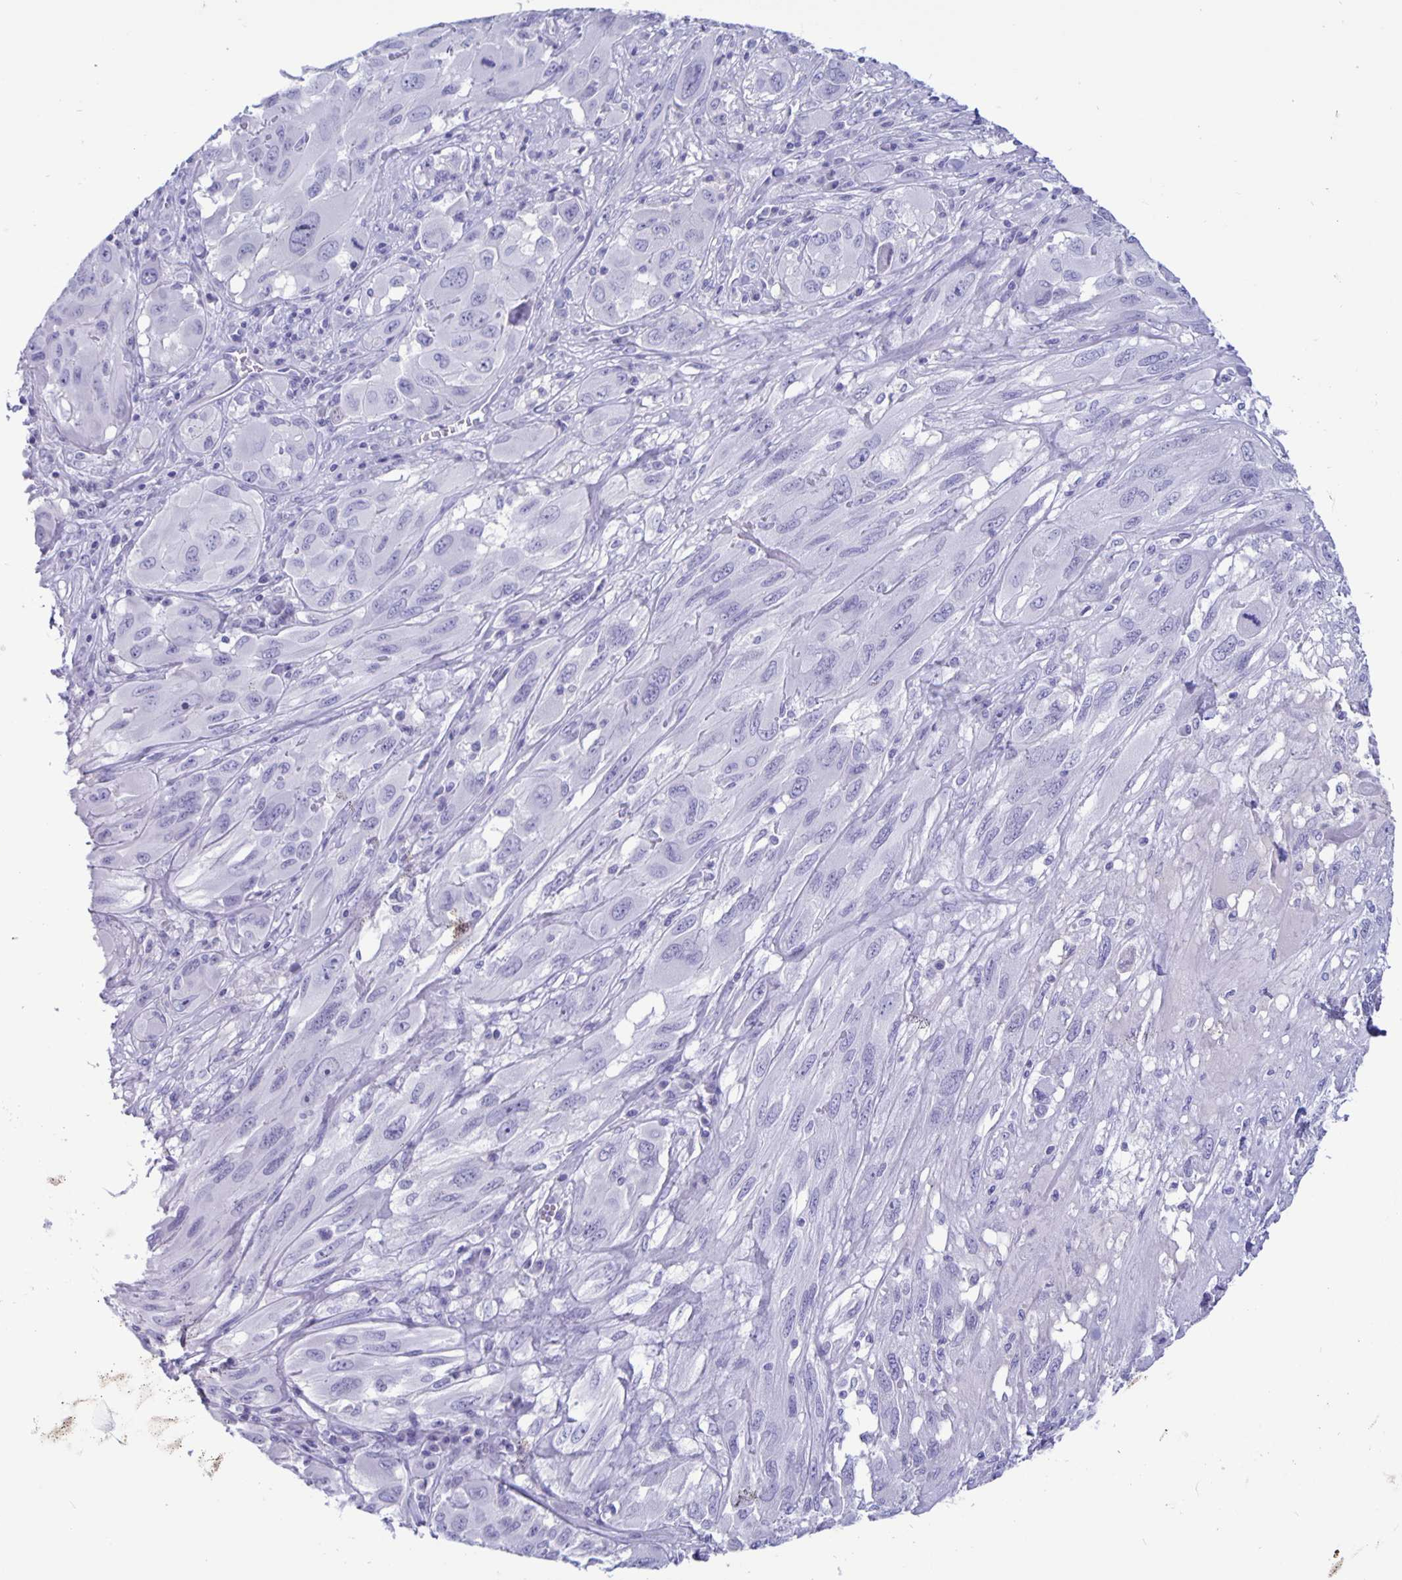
{"staining": {"intensity": "negative", "quantity": "none", "location": "none"}, "tissue": "melanoma", "cell_type": "Tumor cells", "image_type": "cancer", "snomed": [{"axis": "morphology", "description": "Malignant melanoma, NOS"}, {"axis": "topography", "description": "Skin"}], "caption": "This histopathology image is of malignant melanoma stained with immunohistochemistry (IHC) to label a protein in brown with the nuclei are counter-stained blue. There is no staining in tumor cells.", "gene": "BPIFA3", "patient": {"sex": "female", "age": 91}}